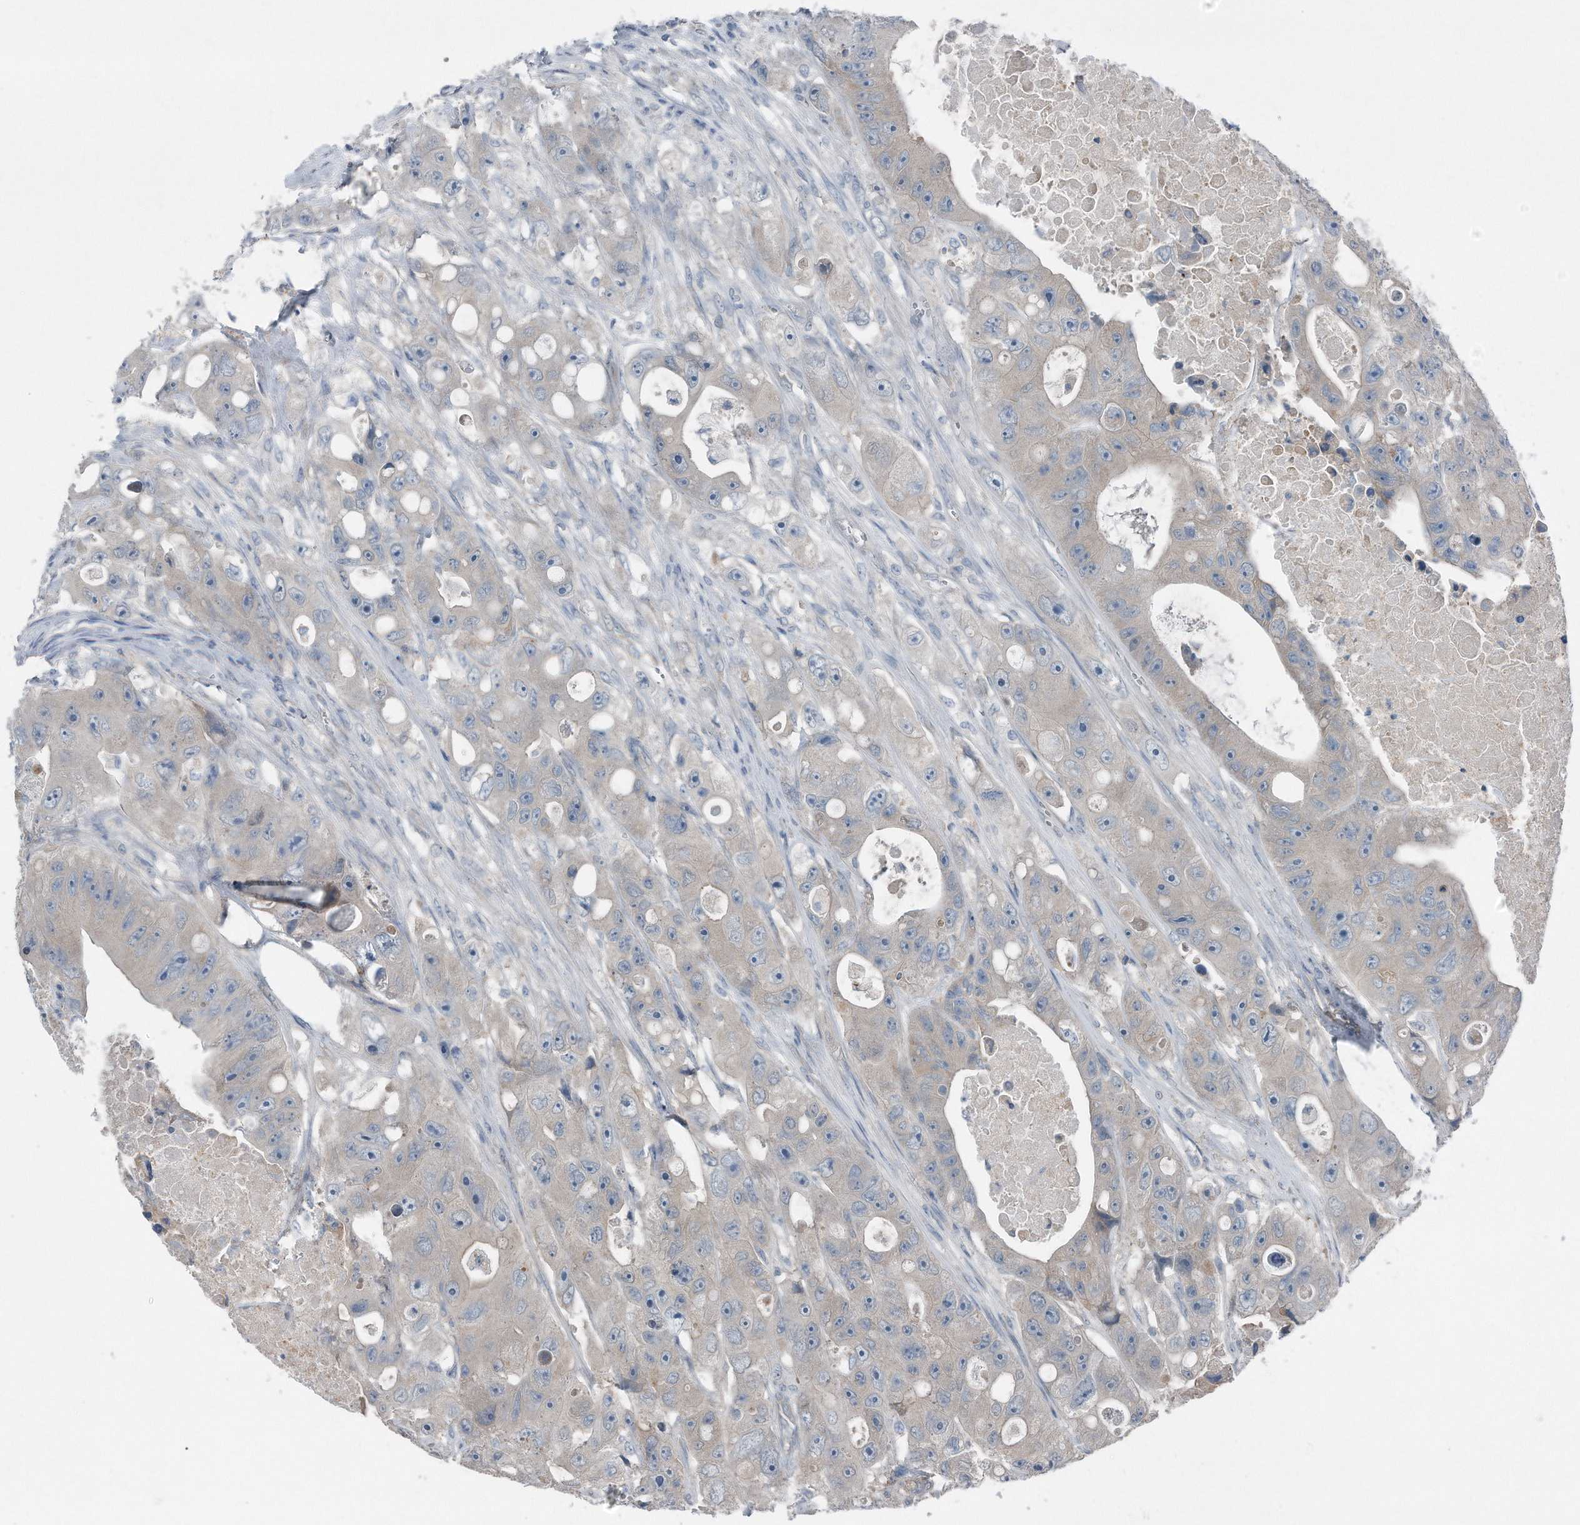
{"staining": {"intensity": "weak", "quantity": "<25%", "location": "cytoplasmic/membranous"}, "tissue": "colorectal cancer", "cell_type": "Tumor cells", "image_type": "cancer", "snomed": [{"axis": "morphology", "description": "Adenocarcinoma, NOS"}, {"axis": "topography", "description": "Colon"}], "caption": "Human colorectal adenocarcinoma stained for a protein using IHC displays no positivity in tumor cells.", "gene": "YRDC", "patient": {"sex": "female", "age": 46}}